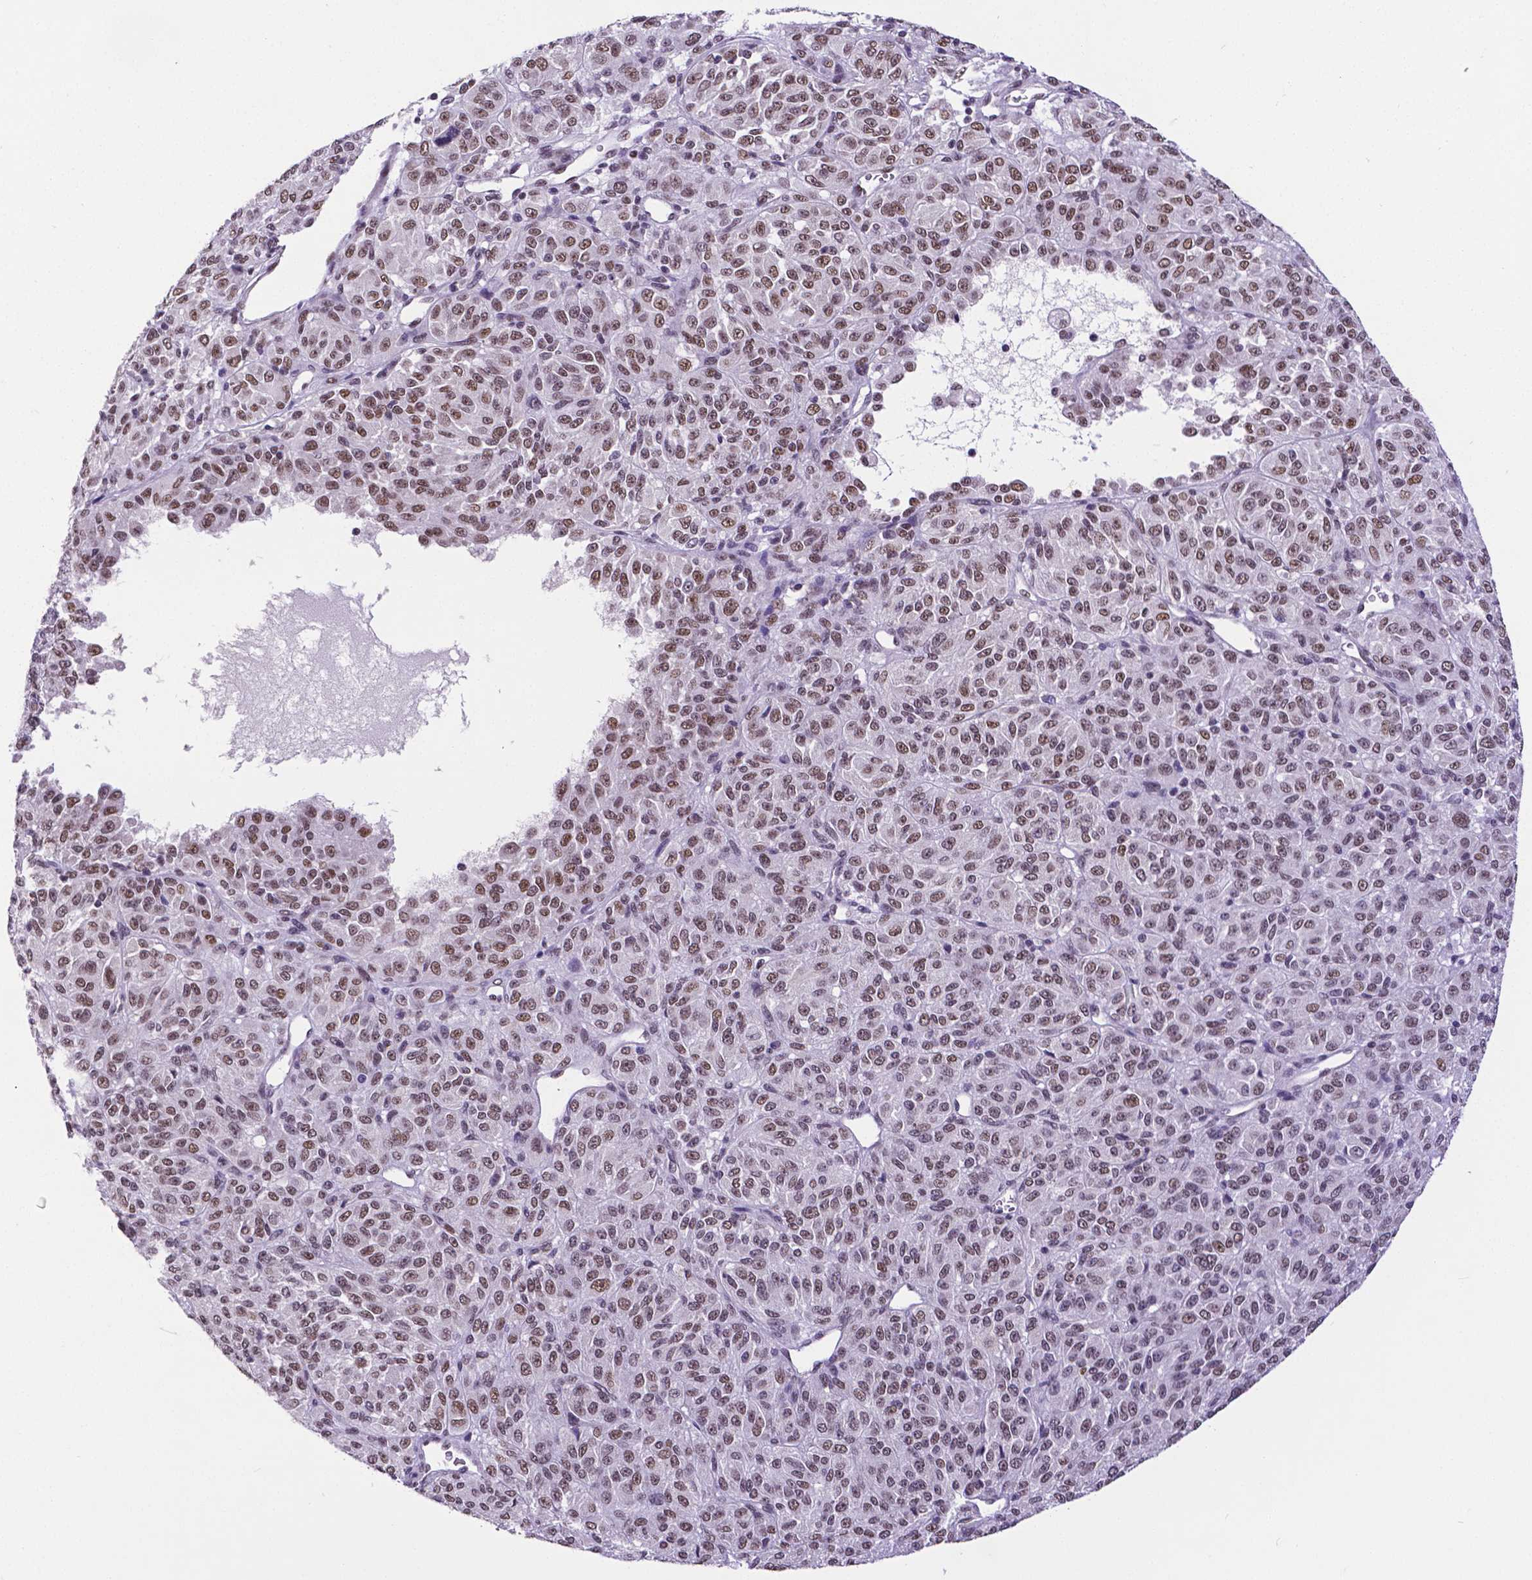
{"staining": {"intensity": "moderate", "quantity": "25%-75%", "location": "nuclear"}, "tissue": "melanoma", "cell_type": "Tumor cells", "image_type": "cancer", "snomed": [{"axis": "morphology", "description": "Malignant melanoma, Metastatic site"}, {"axis": "topography", "description": "Brain"}], "caption": "Melanoma stained with a protein marker shows moderate staining in tumor cells.", "gene": "ATRX", "patient": {"sex": "female", "age": 56}}